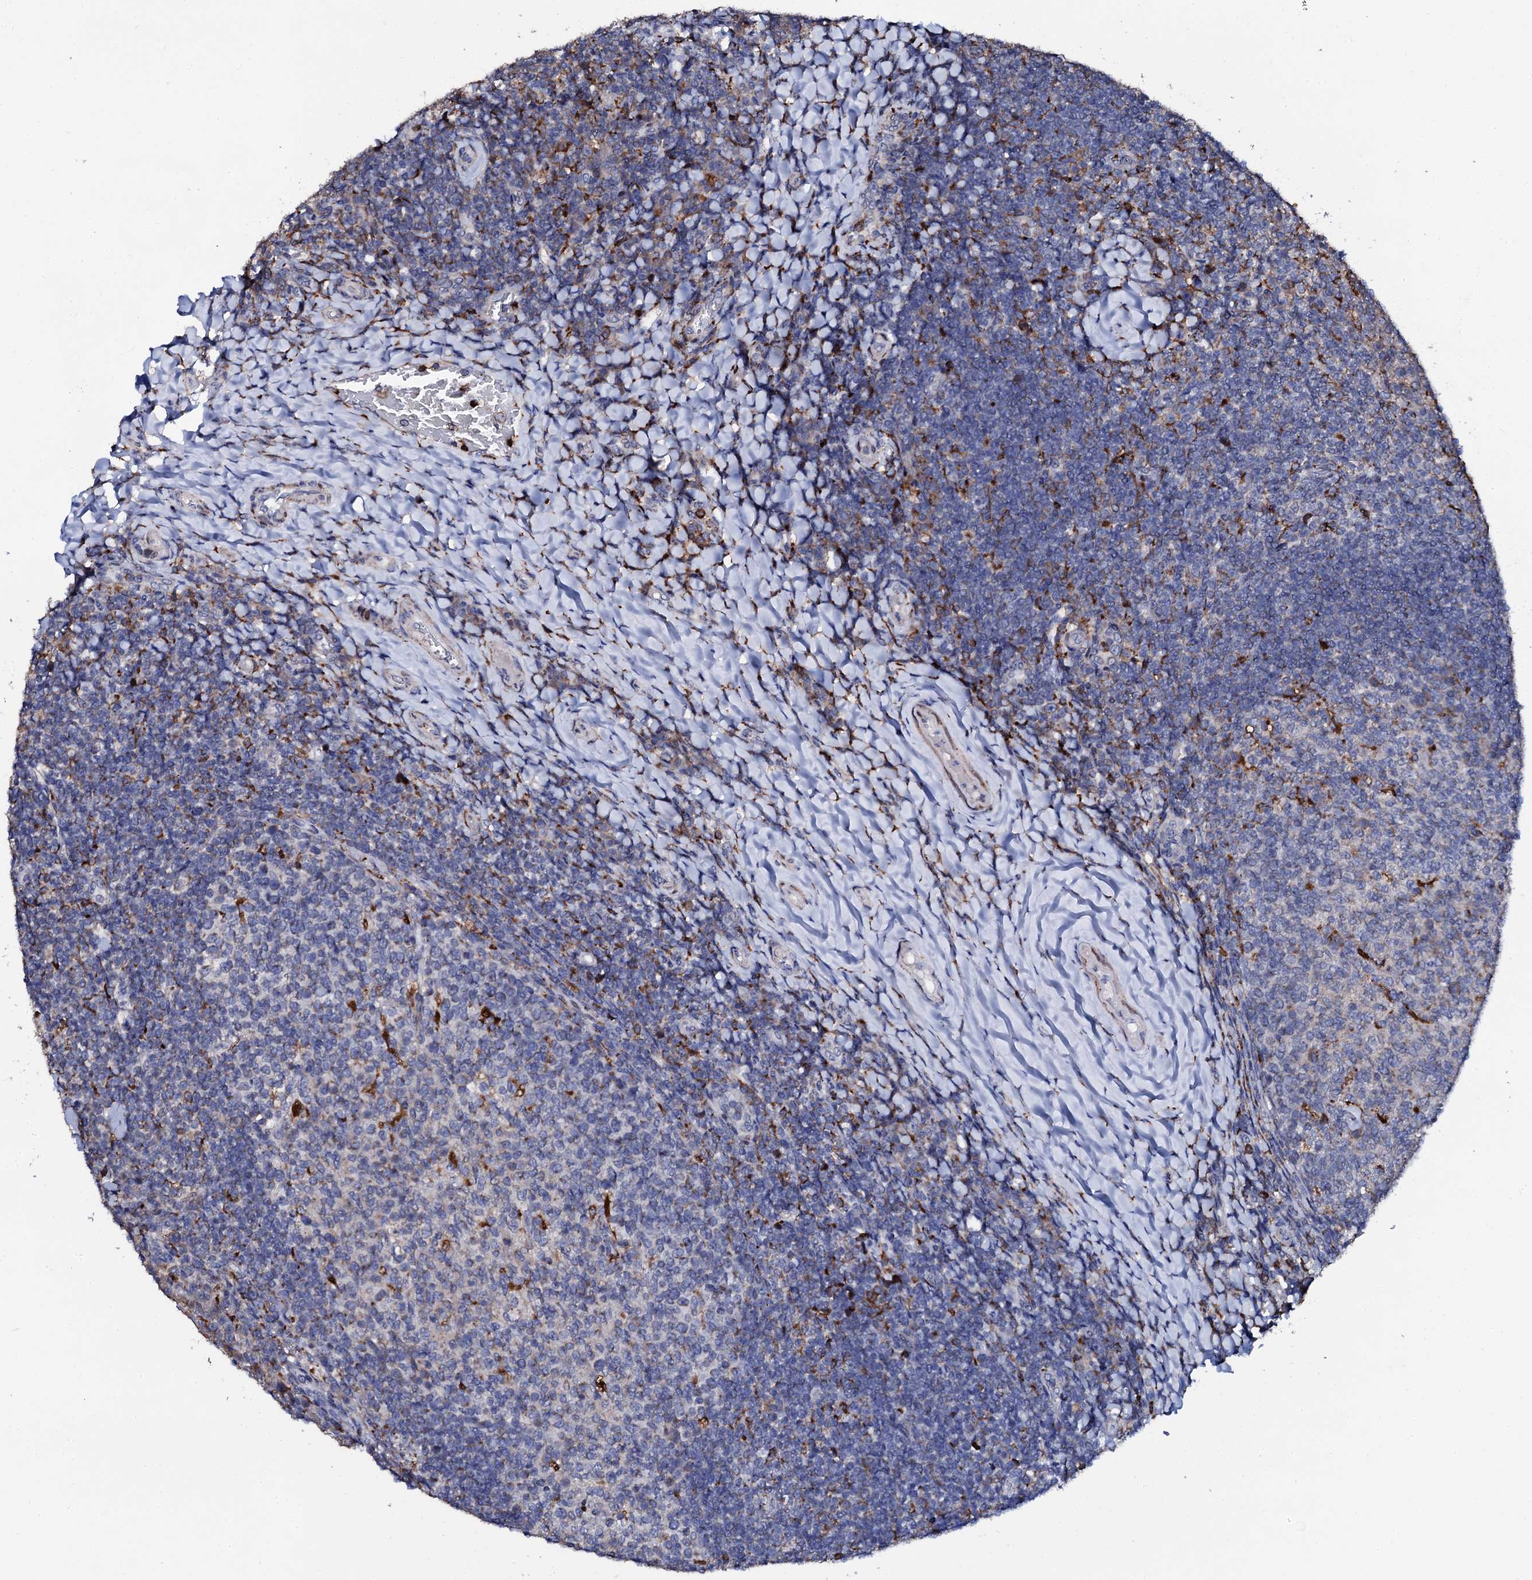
{"staining": {"intensity": "strong", "quantity": "<25%", "location": "cytoplasmic/membranous"}, "tissue": "tonsil", "cell_type": "Germinal center cells", "image_type": "normal", "snomed": [{"axis": "morphology", "description": "Normal tissue, NOS"}, {"axis": "topography", "description": "Tonsil"}], "caption": "Protein positivity by IHC displays strong cytoplasmic/membranous staining in about <25% of germinal center cells in benign tonsil.", "gene": "TCIRG1", "patient": {"sex": "female", "age": 10}}